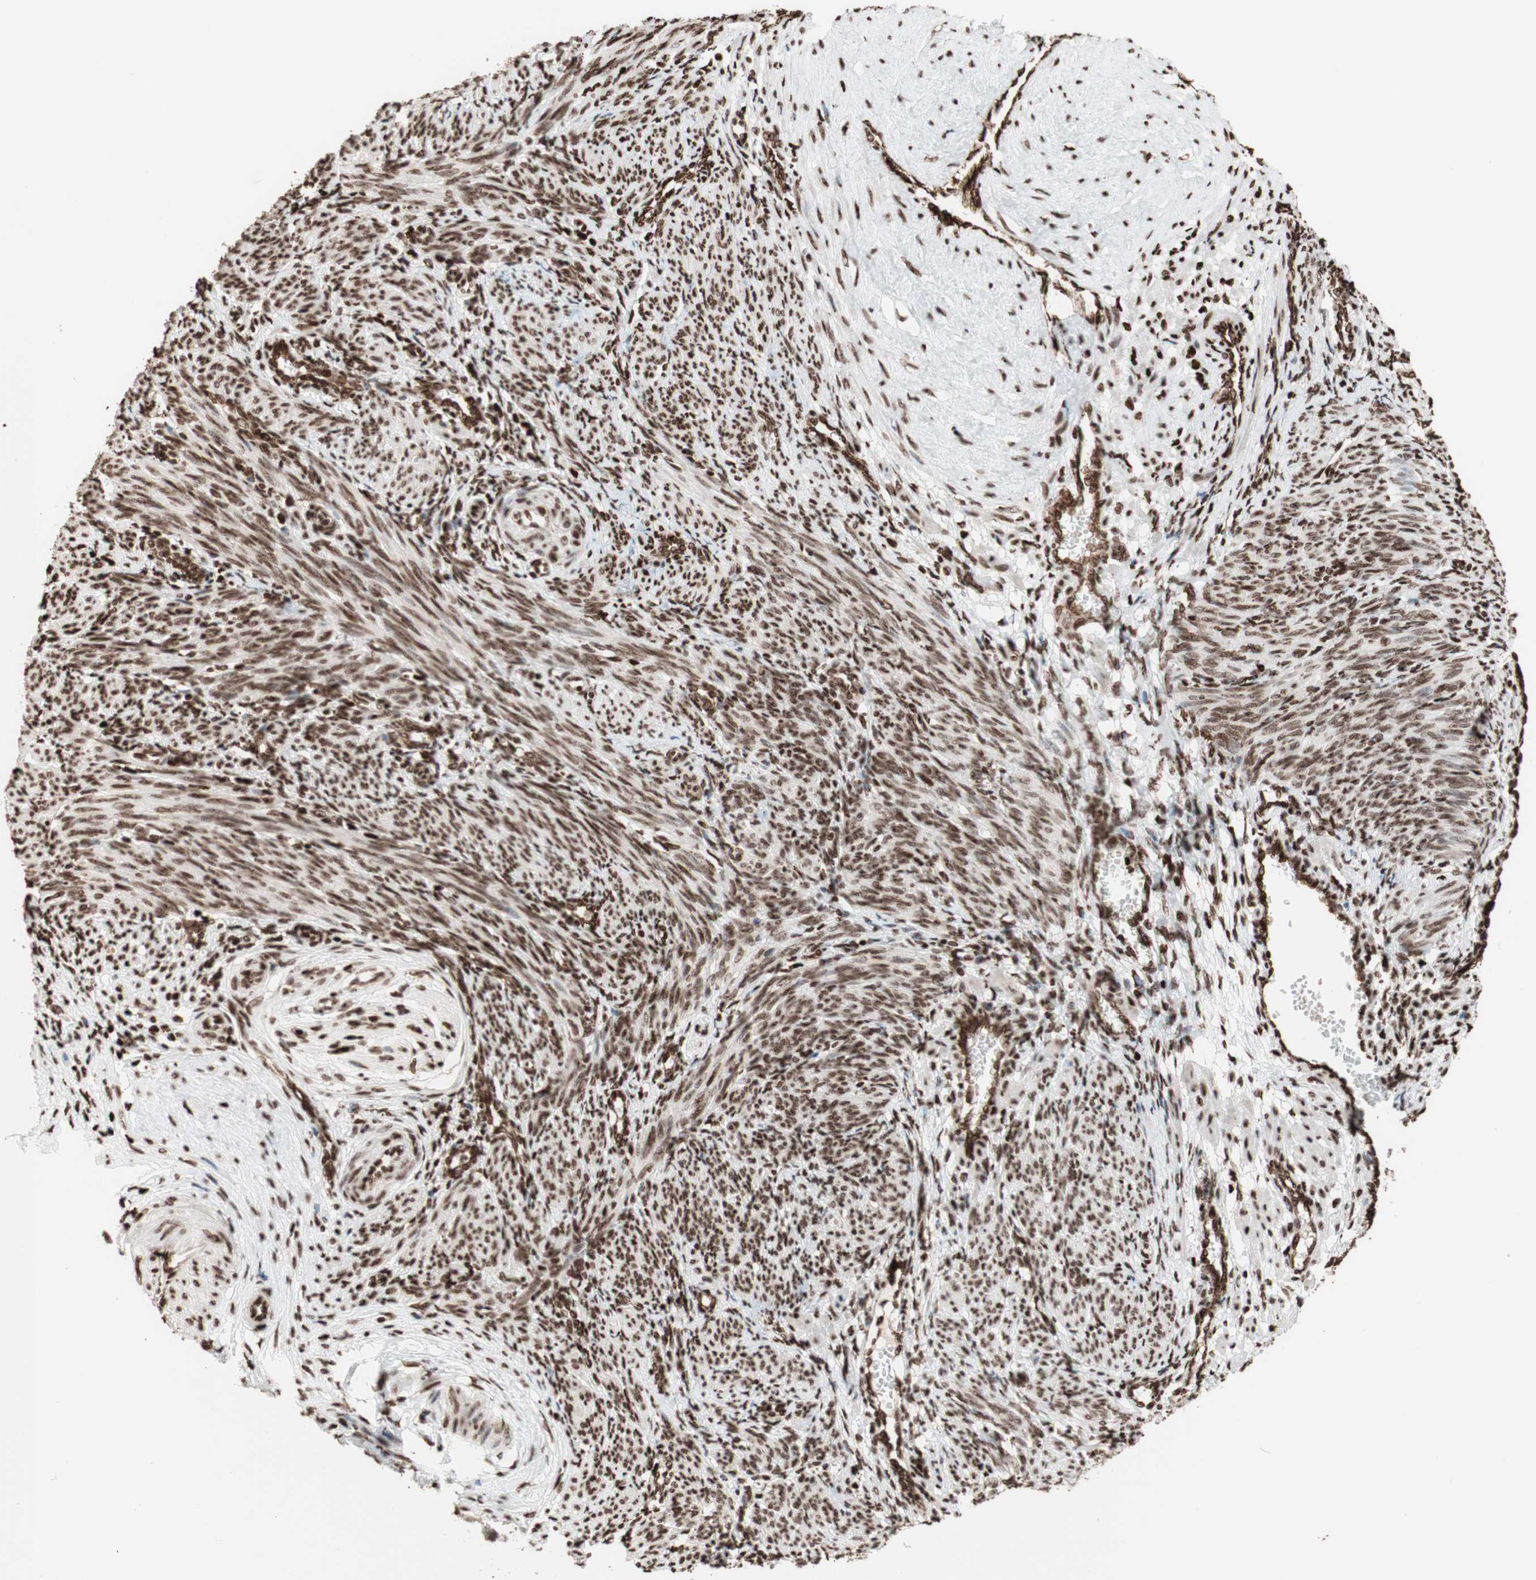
{"staining": {"intensity": "moderate", "quantity": ">75%", "location": "nuclear"}, "tissue": "smooth muscle", "cell_type": "Smooth muscle cells", "image_type": "normal", "snomed": [{"axis": "morphology", "description": "Normal tissue, NOS"}, {"axis": "topography", "description": "Endometrium"}], "caption": "Immunohistochemical staining of unremarkable human smooth muscle shows >75% levels of moderate nuclear protein positivity in approximately >75% of smooth muscle cells.", "gene": "NCAPD2", "patient": {"sex": "female", "age": 33}}